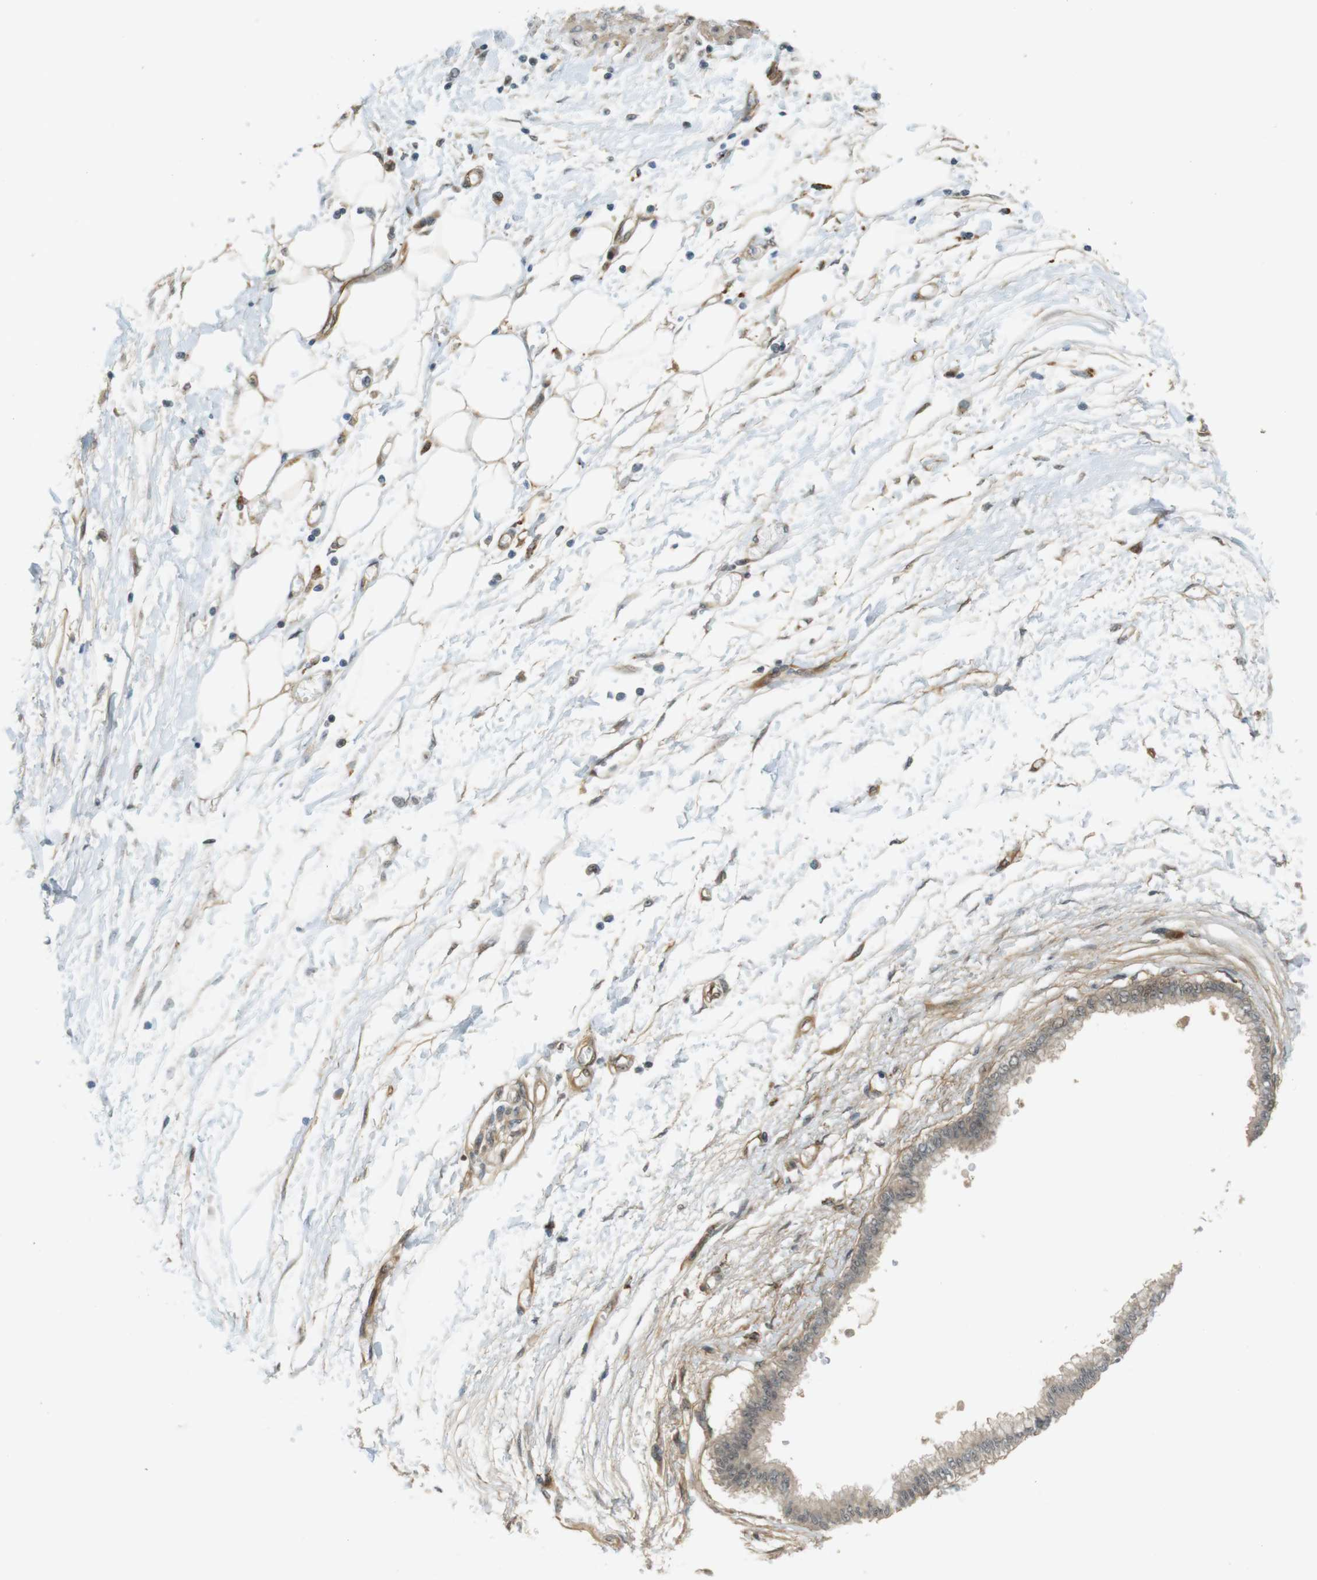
{"staining": {"intensity": "weak", "quantity": ">75%", "location": "cytoplasmic/membranous"}, "tissue": "pancreatic cancer", "cell_type": "Tumor cells", "image_type": "cancer", "snomed": [{"axis": "morphology", "description": "Adenocarcinoma, NOS"}, {"axis": "topography", "description": "Pancreas"}], "caption": "Weak cytoplasmic/membranous positivity for a protein is seen in approximately >75% of tumor cells of pancreatic cancer using immunohistochemistry (IHC).", "gene": "TSPAN9", "patient": {"sex": "male", "age": 56}}